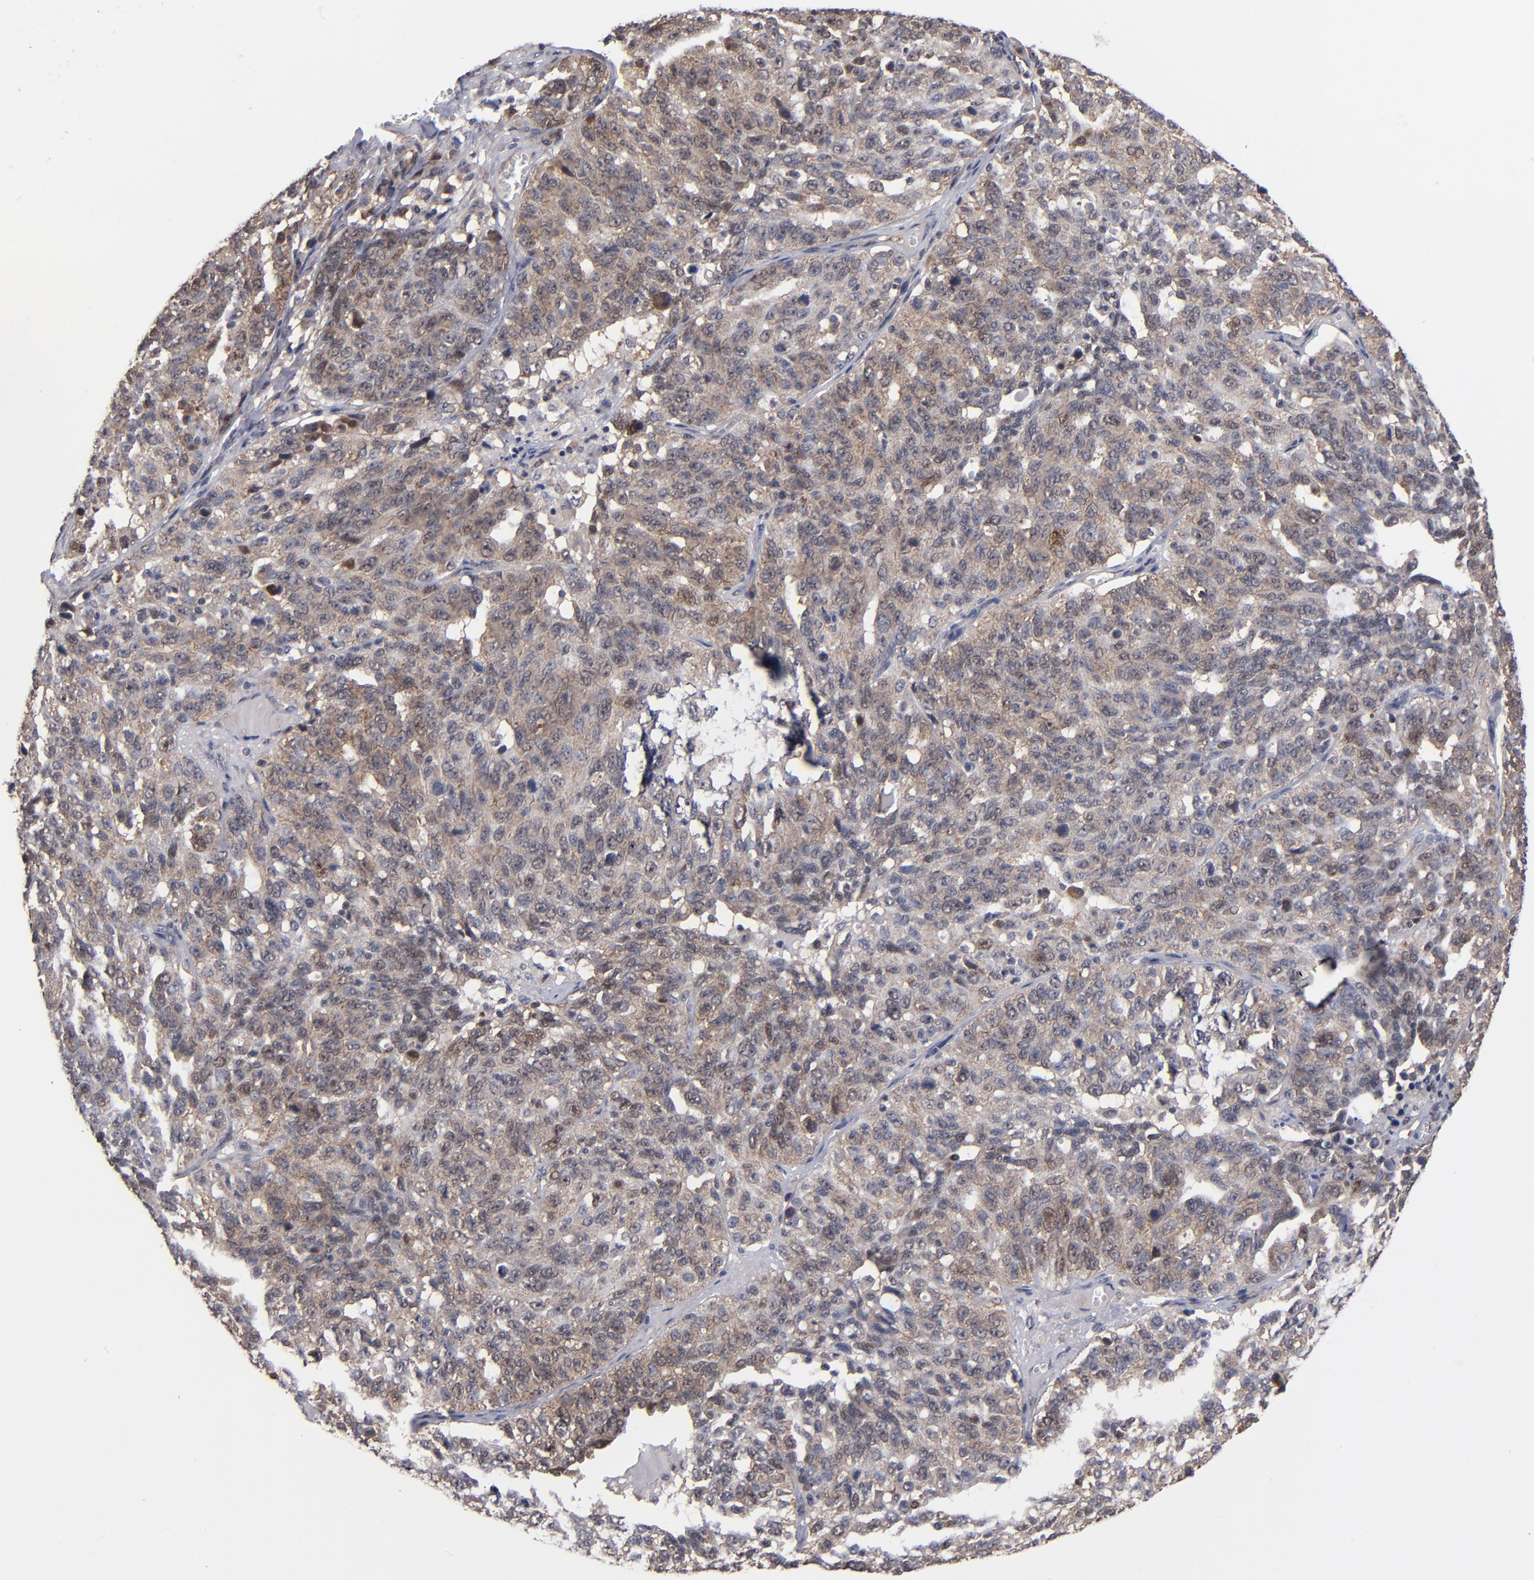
{"staining": {"intensity": "weak", "quantity": ">75%", "location": "cytoplasmic/membranous"}, "tissue": "ovarian cancer", "cell_type": "Tumor cells", "image_type": "cancer", "snomed": [{"axis": "morphology", "description": "Cystadenocarcinoma, serous, NOS"}, {"axis": "topography", "description": "Ovary"}], "caption": "Weak cytoplasmic/membranous staining is appreciated in about >75% of tumor cells in ovarian cancer.", "gene": "ALG13", "patient": {"sex": "female", "age": 71}}